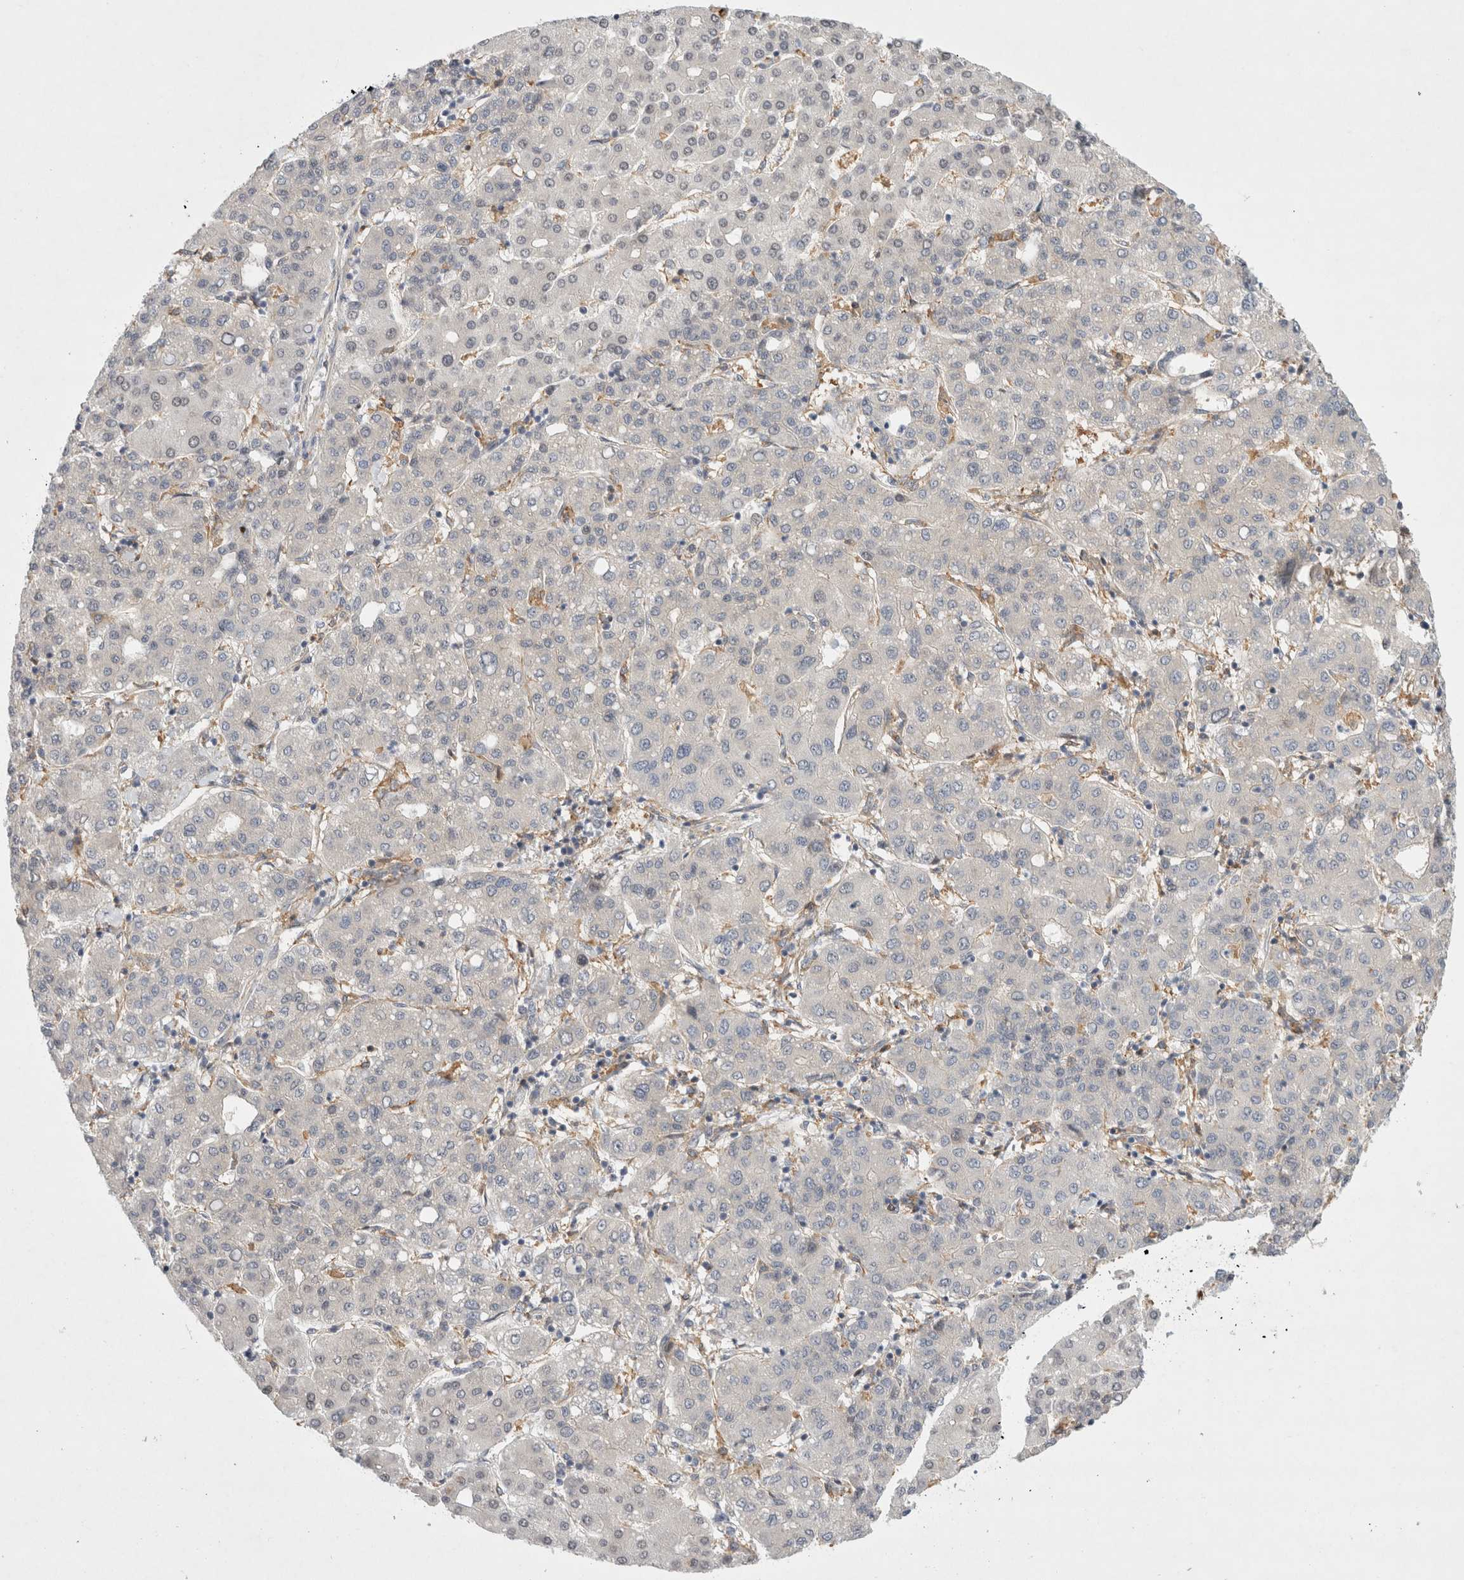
{"staining": {"intensity": "negative", "quantity": "none", "location": "none"}, "tissue": "liver cancer", "cell_type": "Tumor cells", "image_type": "cancer", "snomed": [{"axis": "morphology", "description": "Carcinoma, Hepatocellular, NOS"}, {"axis": "topography", "description": "Liver"}], "caption": "IHC histopathology image of hepatocellular carcinoma (liver) stained for a protein (brown), which shows no staining in tumor cells. (Immunohistochemistry (ihc), brightfield microscopy, high magnification).", "gene": "CDCA7L", "patient": {"sex": "male", "age": 65}}